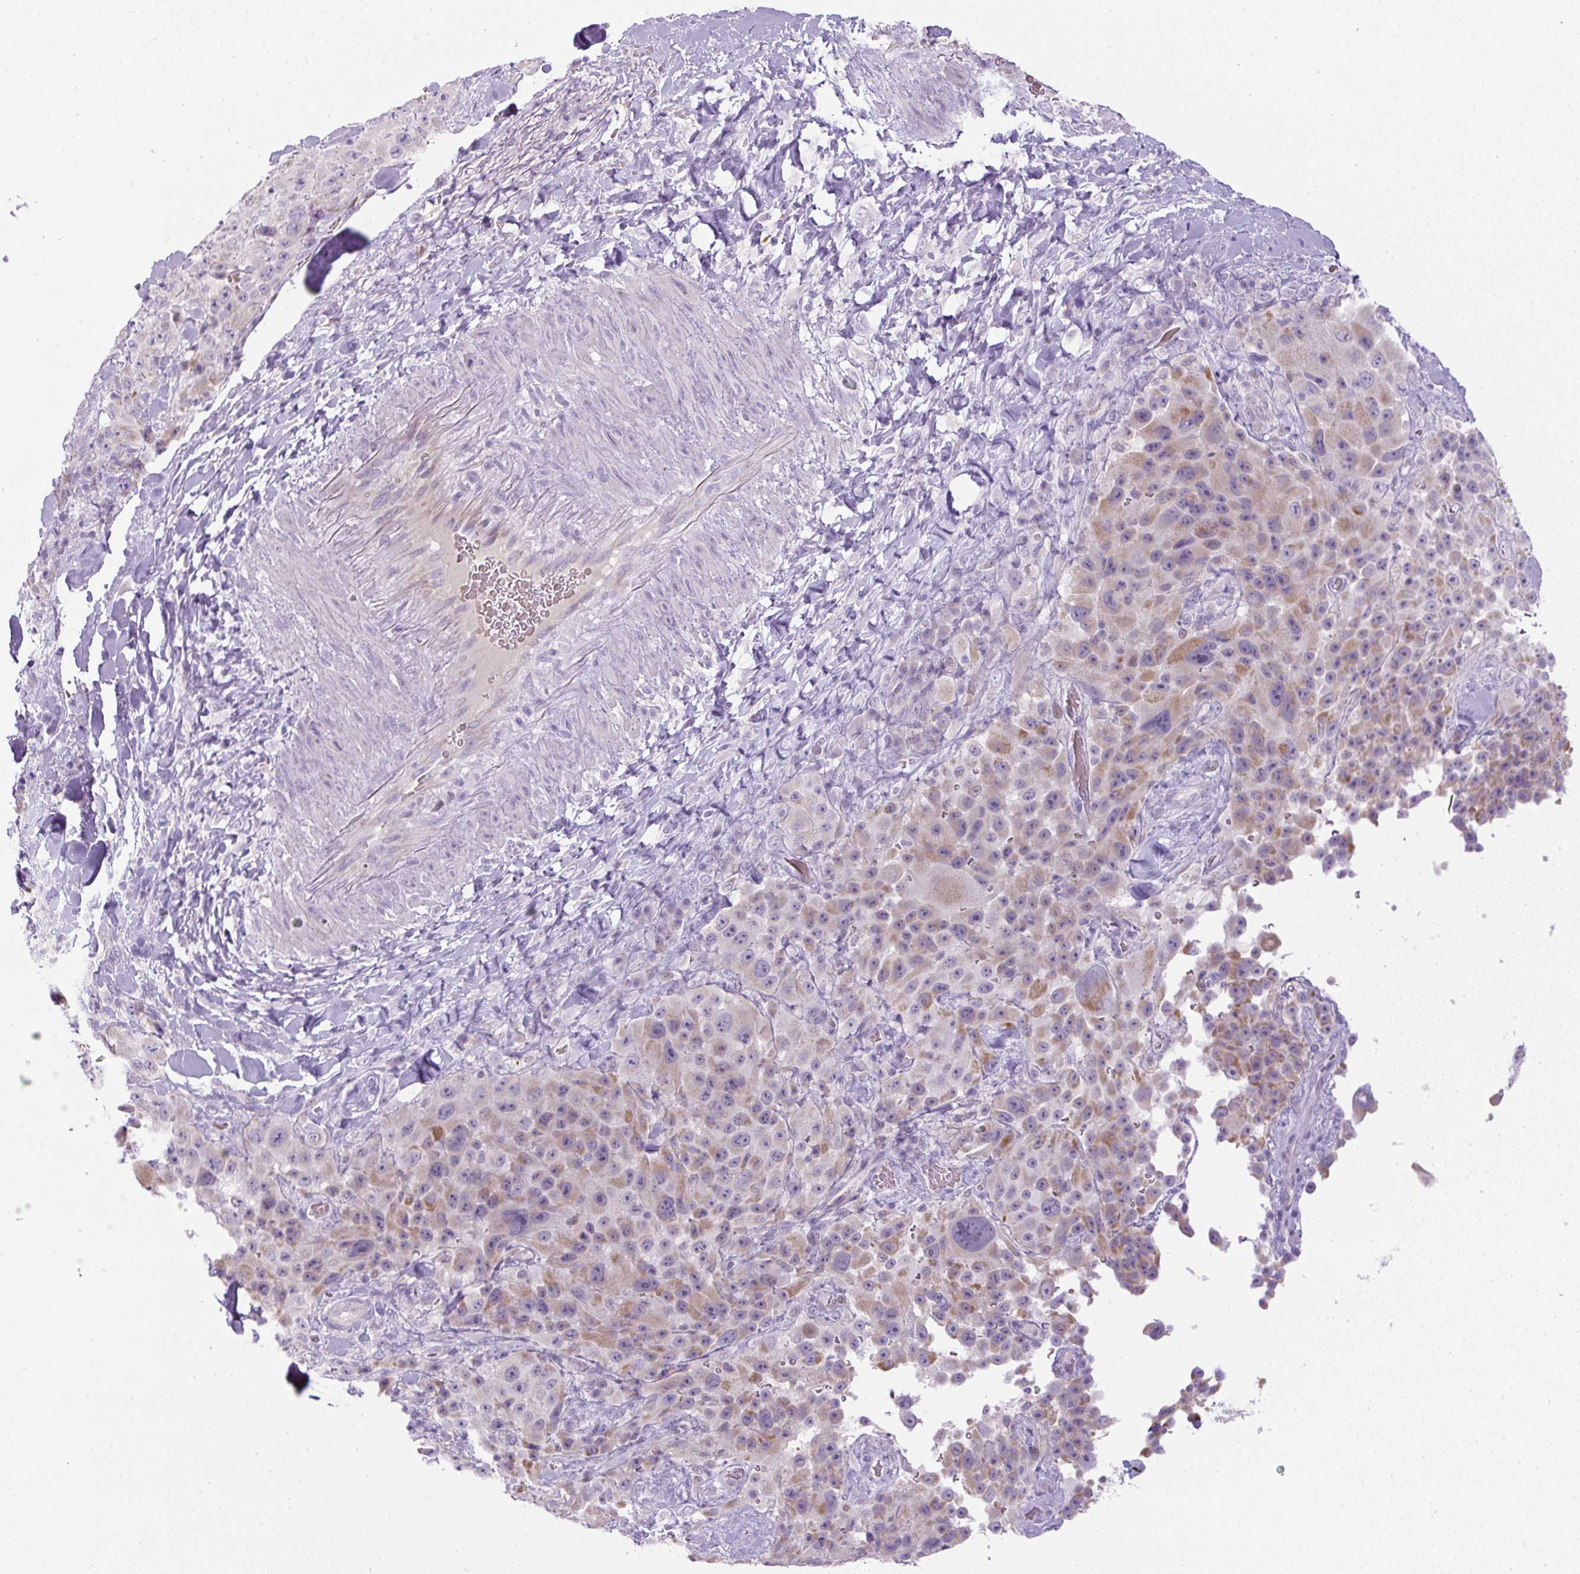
{"staining": {"intensity": "moderate", "quantity": "25%-75%", "location": "cytoplasmic/membranous"}, "tissue": "melanoma", "cell_type": "Tumor cells", "image_type": "cancer", "snomed": [{"axis": "morphology", "description": "Malignant melanoma, Metastatic site"}, {"axis": "topography", "description": "Lymph node"}], "caption": "High-magnification brightfield microscopy of malignant melanoma (metastatic site) stained with DAB (brown) and counterstained with hematoxylin (blue). tumor cells exhibit moderate cytoplasmic/membranous staining is appreciated in about25%-75% of cells. (IHC, brightfield microscopy, high magnification).", "gene": "FGFBP3", "patient": {"sex": "male", "age": 62}}